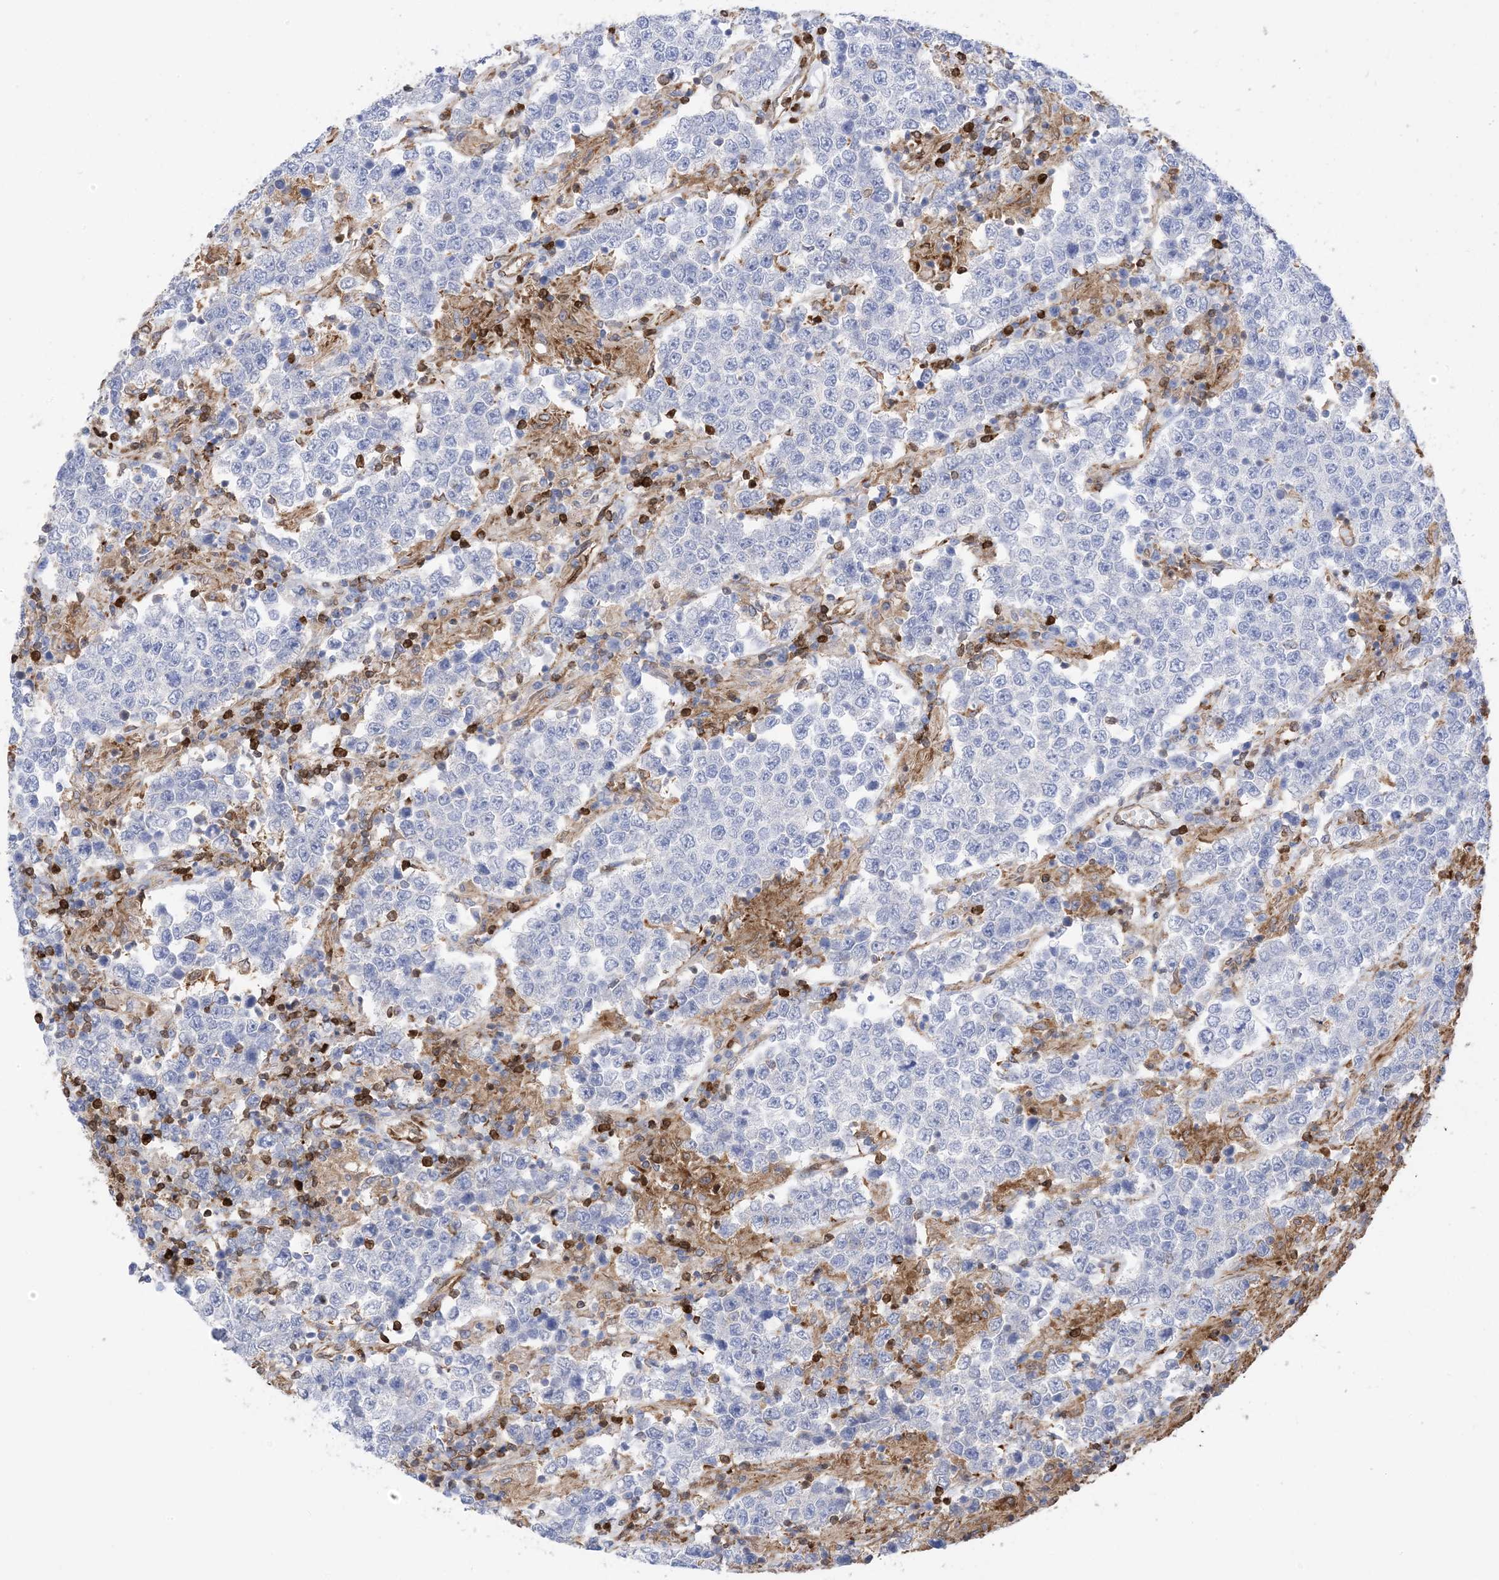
{"staining": {"intensity": "negative", "quantity": "none", "location": "none"}, "tissue": "testis cancer", "cell_type": "Tumor cells", "image_type": "cancer", "snomed": [{"axis": "morphology", "description": "Normal tissue, NOS"}, {"axis": "morphology", "description": "Urothelial carcinoma, High grade"}, {"axis": "morphology", "description": "Seminoma, NOS"}, {"axis": "morphology", "description": "Carcinoma, Embryonal, NOS"}, {"axis": "topography", "description": "Urinary bladder"}, {"axis": "topography", "description": "Testis"}], "caption": "The micrograph demonstrates no significant staining in tumor cells of testis embryonal carcinoma. (Stains: DAB (3,3'-diaminobenzidine) immunohistochemistry with hematoxylin counter stain, Microscopy: brightfield microscopy at high magnification).", "gene": "ANXA1", "patient": {"sex": "male", "age": 41}}